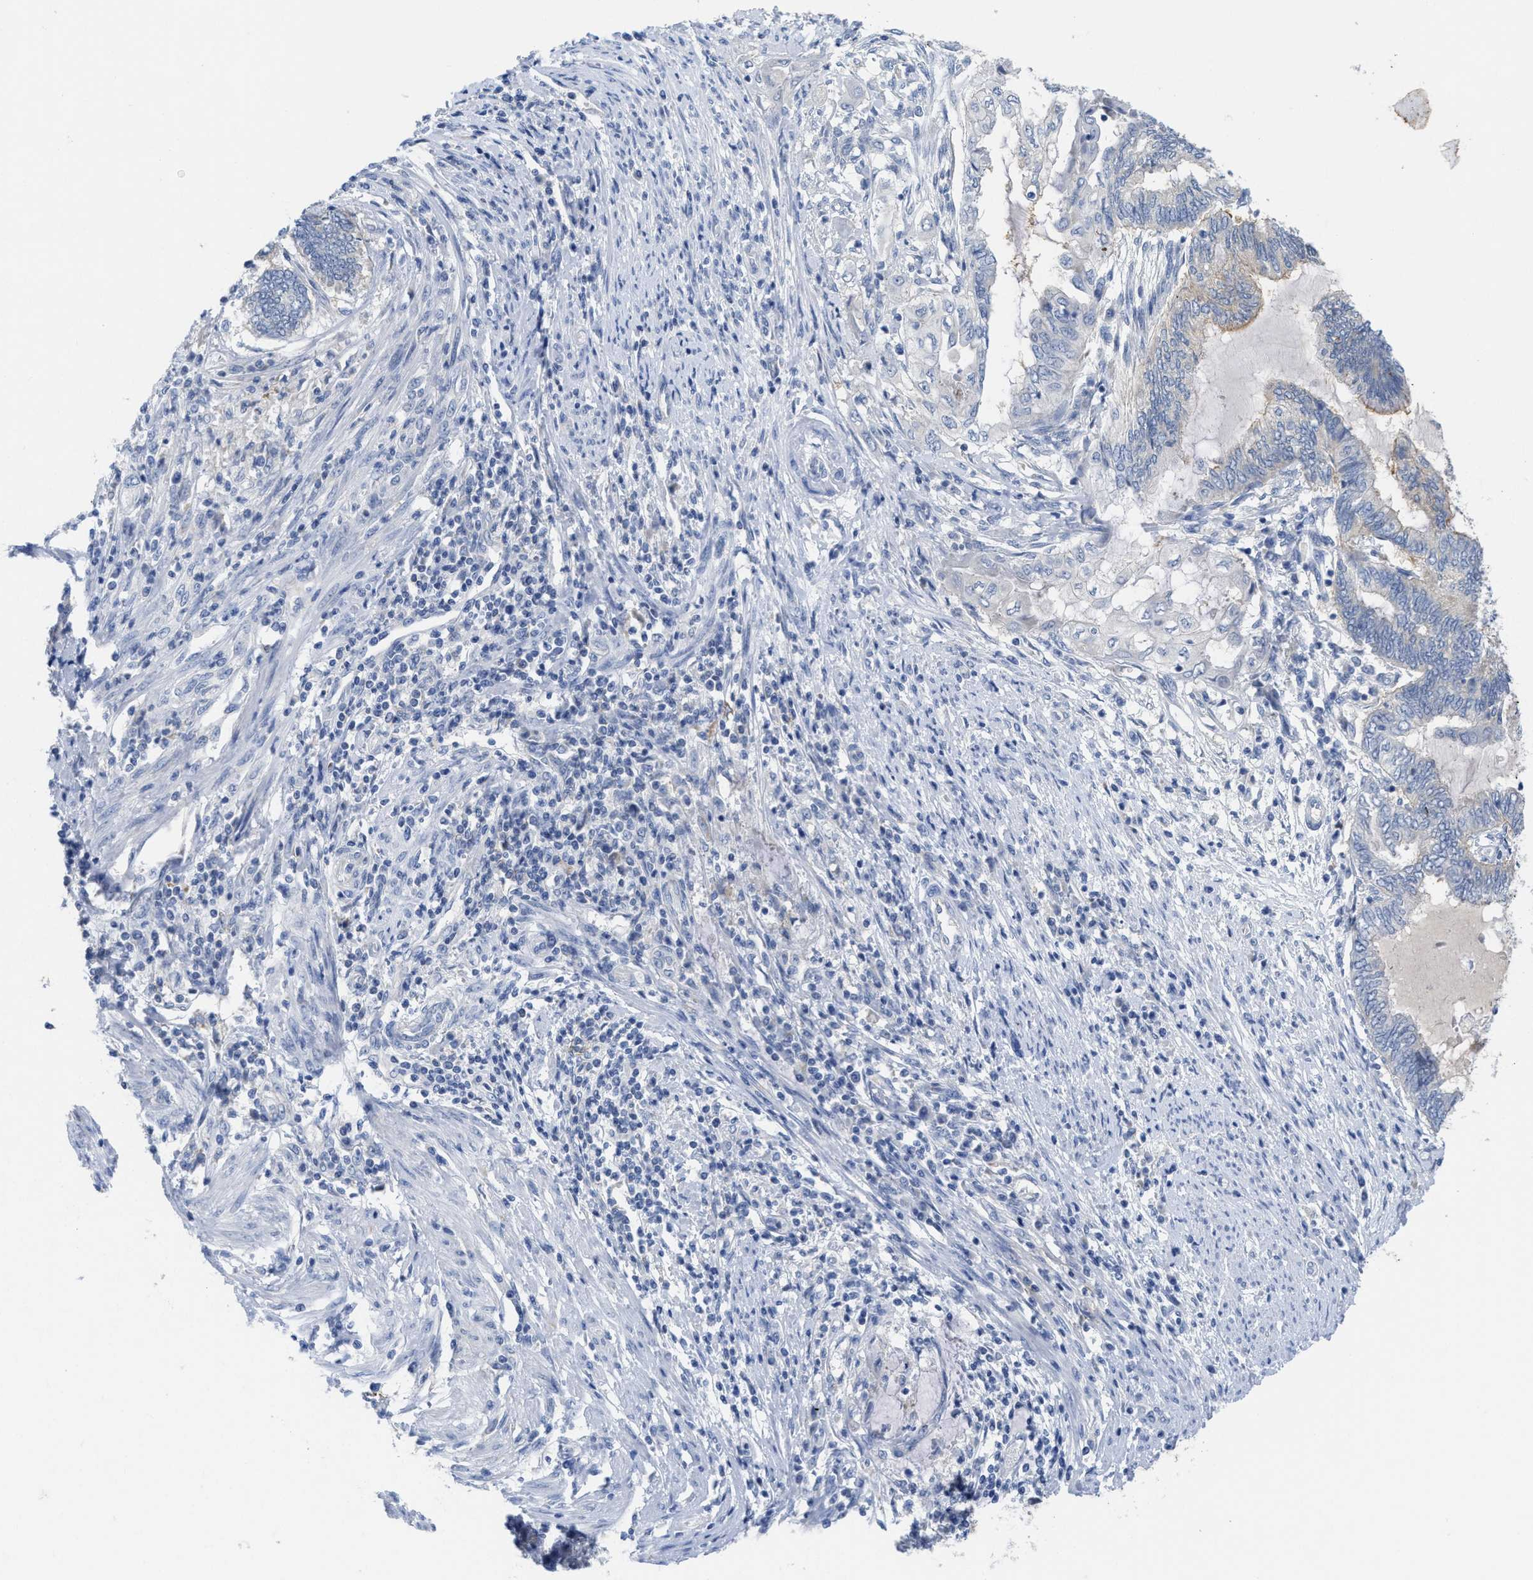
{"staining": {"intensity": "negative", "quantity": "none", "location": "none"}, "tissue": "endometrial cancer", "cell_type": "Tumor cells", "image_type": "cancer", "snomed": [{"axis": "morphology", "description": "Adenocarcinoma, NOS"}, {"axis": "topography", "description": "Uterus"}, {"axis": "topography", "description": "Endometrium"}], "caption": "High magnification brightfield microscopy of endometrial cancer (adenocarcinoma) stained with DAB (brown) and counterstained with hematoxylin (blue): tumor cells show no significant expression.", "gene": "GATD3", "patient": {"sex": "female", "age": 70}}